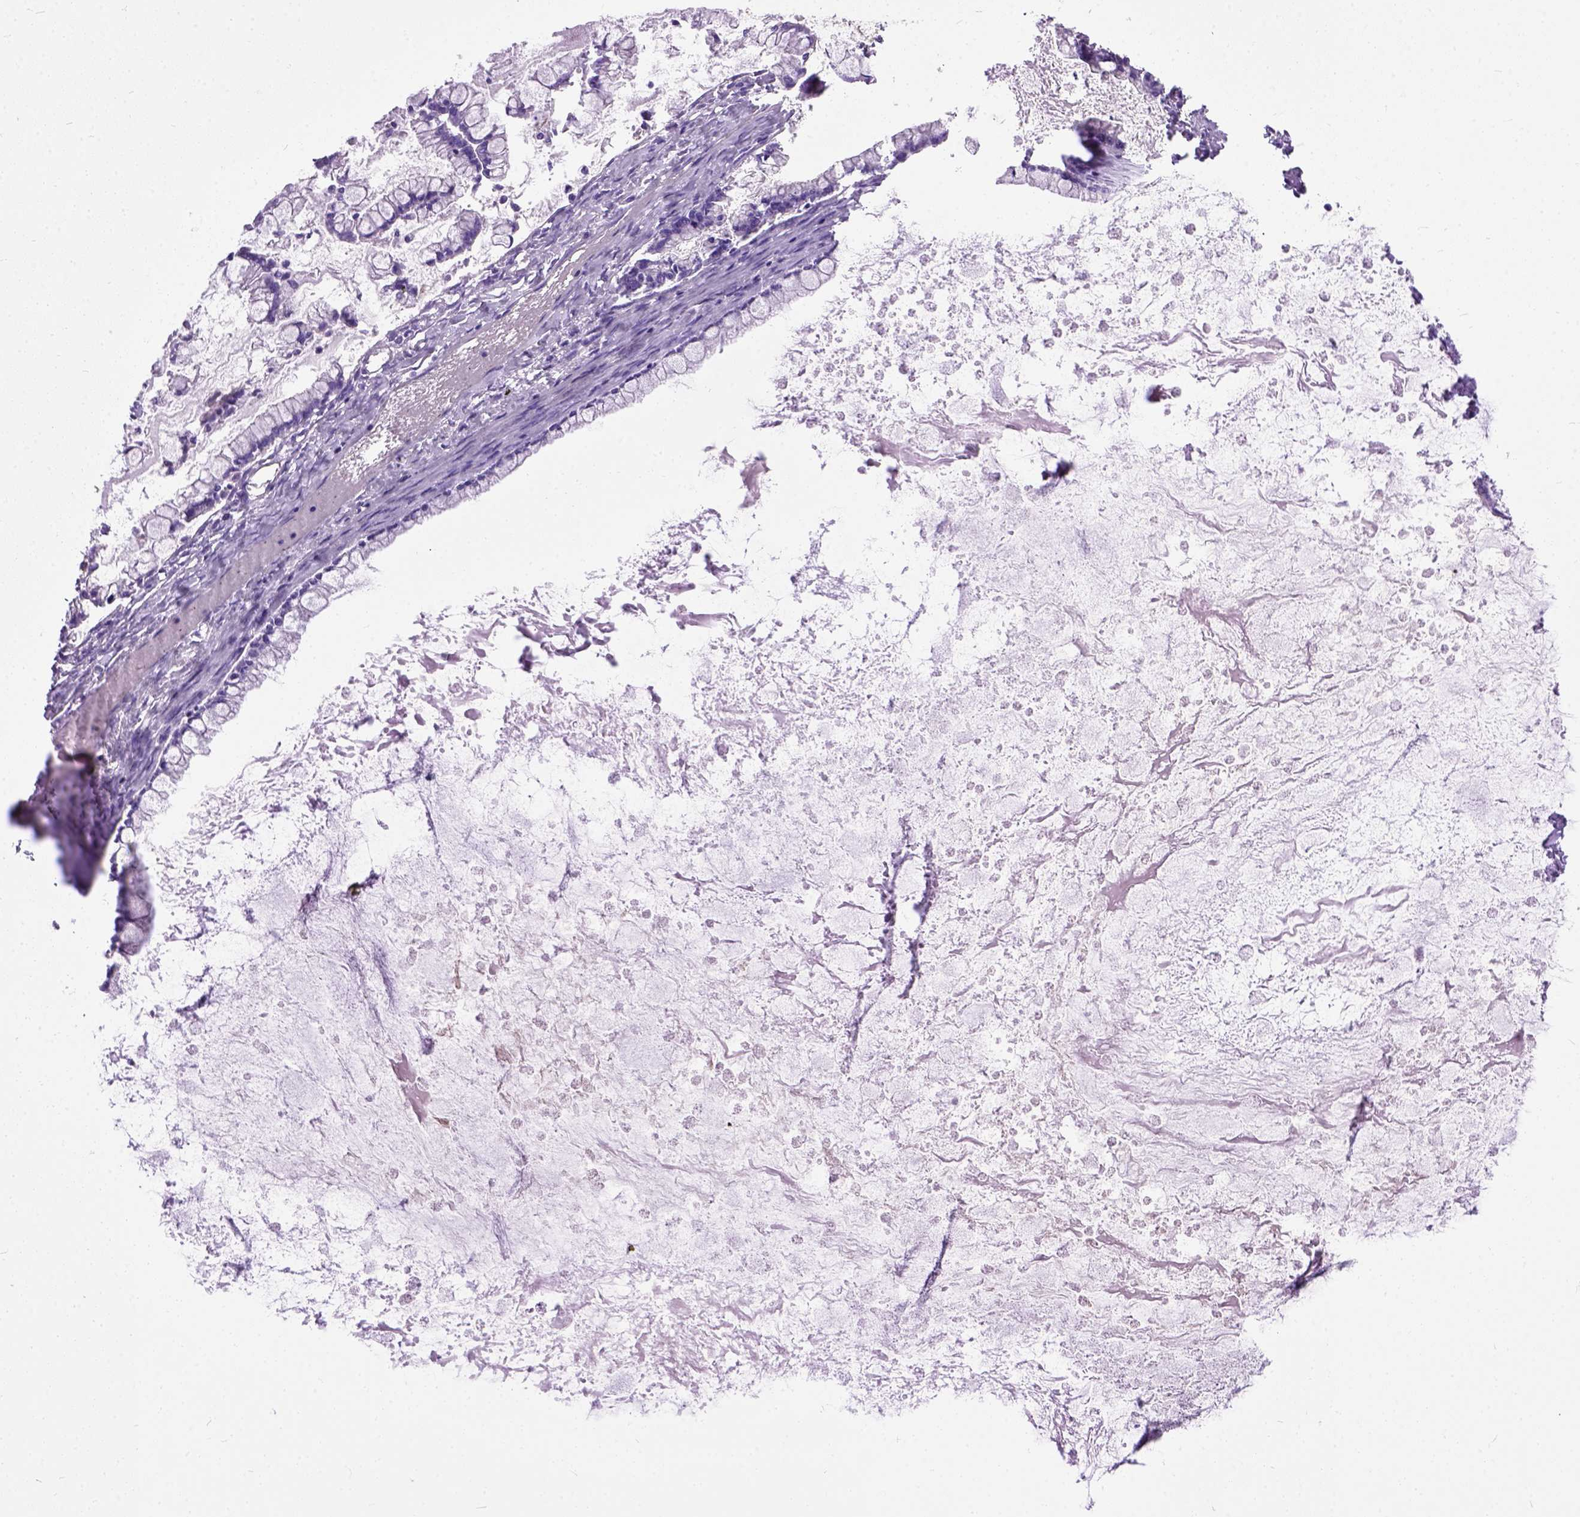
{"staining": {"intensity": "negative", "quantity": "none", "location": "none"}, "tissue": "ovarian cancer", "cell_type": "Tumor cells", "image_type": "cancer", "snomed": [{"axis": "morphology", "description": "Cystadenocarcinoma, mucinous, NOS"}, {"axis": "topography", "description": "Ovary"}], "caption": "An IHC histopathology image of ovarian cancer (mucinous cystadenocarcinoma) is shown. There is no staining in tumor cells of ovarian cancer (mucinous cystadenocarcinoma).", "gene": "SEMA4F", "patient": {"sex": "female", "age": 67}}